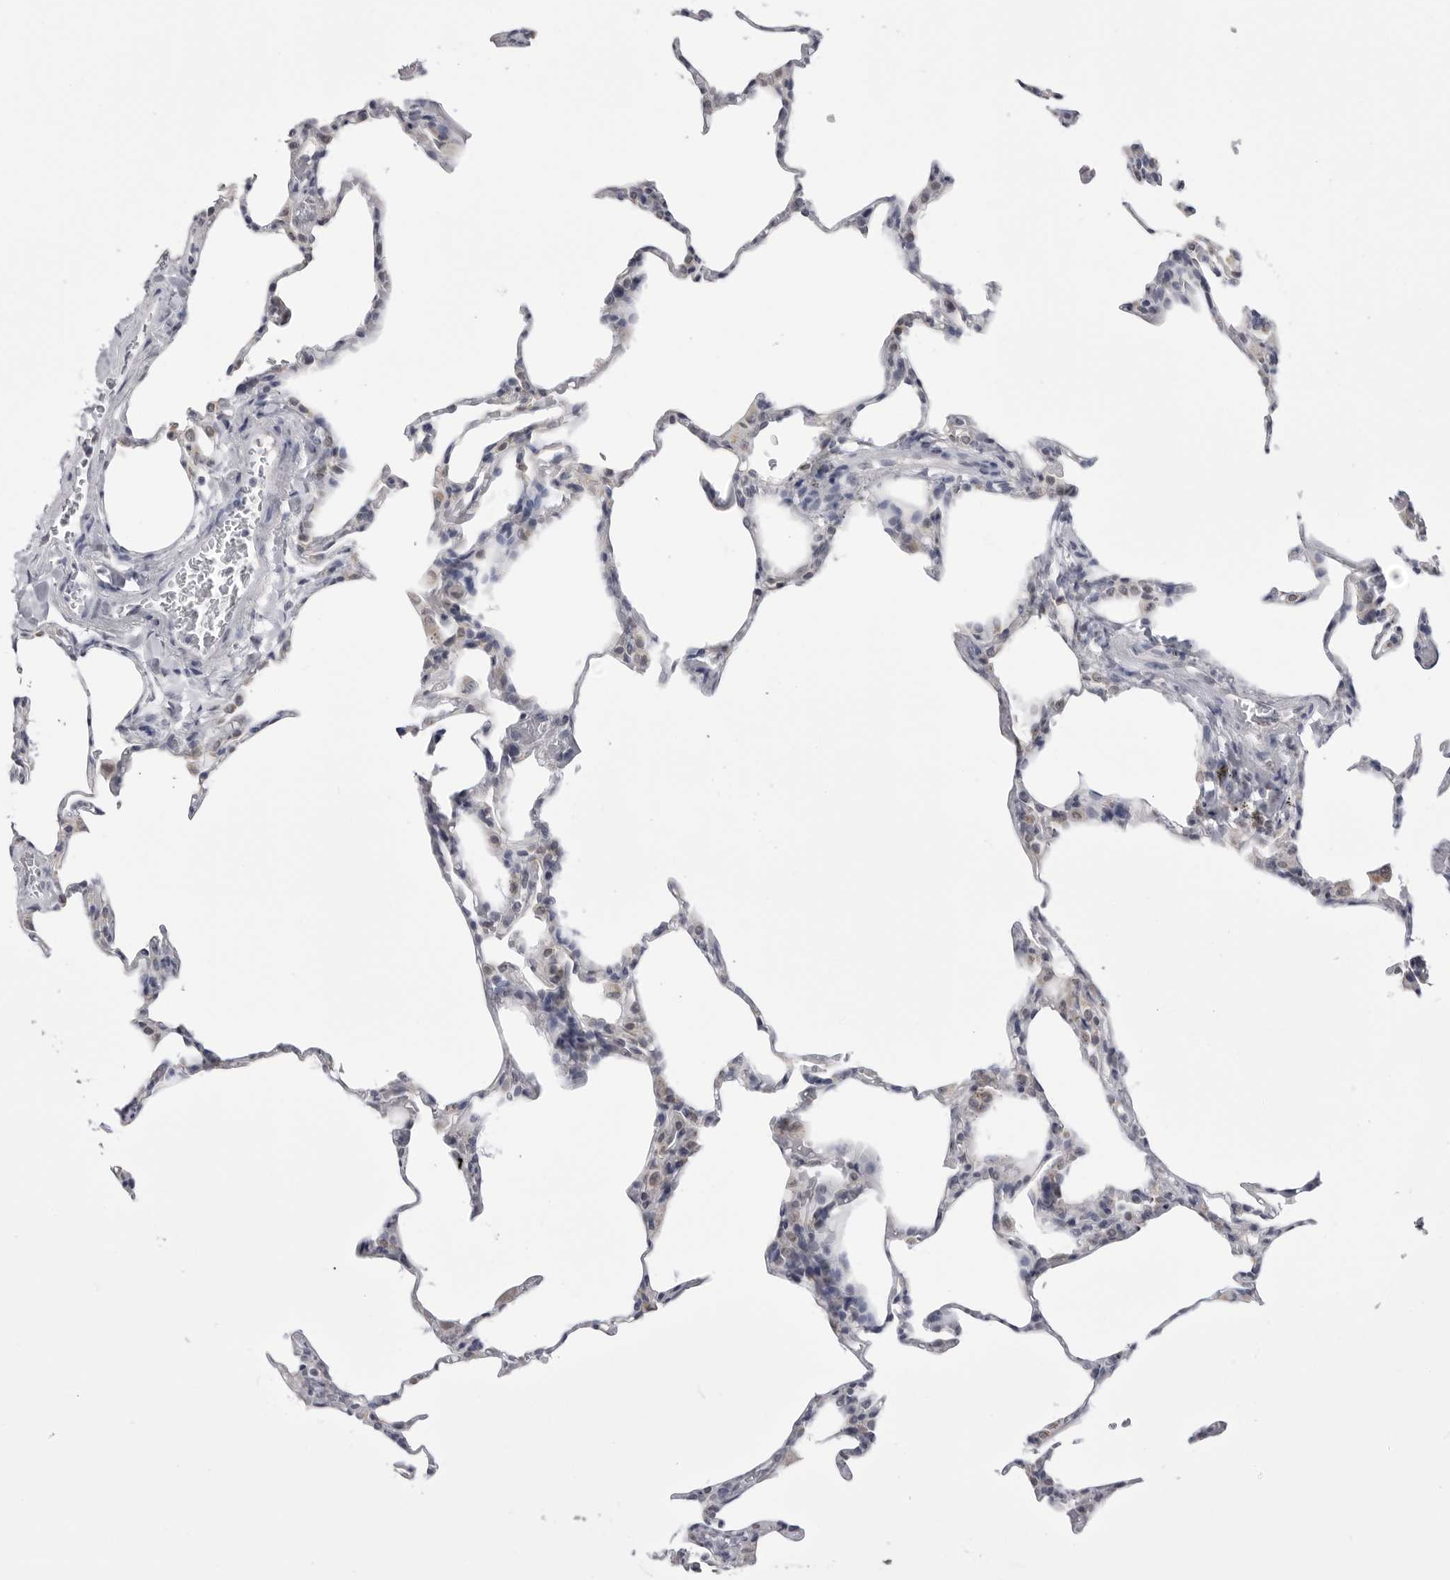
{"staining": {"intensity": "negative", "quantity": "none", "location": "none"}, "tissue": "lung", "cell_type": "Alveolar cells", "image_type": "normal", "snomed": [{"axis": "morphology", "description": "Normal tissue, NOS"}, {"axis": "topography", "description": "Lung"}], "caption": "Immunohistochemical staining of normal human lung reveals no significant expression in alveolar cells. The staining is performed using DAB brown chromogen with nuclei counter-stained in using hematoxylin.", "gene": "FH", "patient": {"sex": "male", "age": 20}}